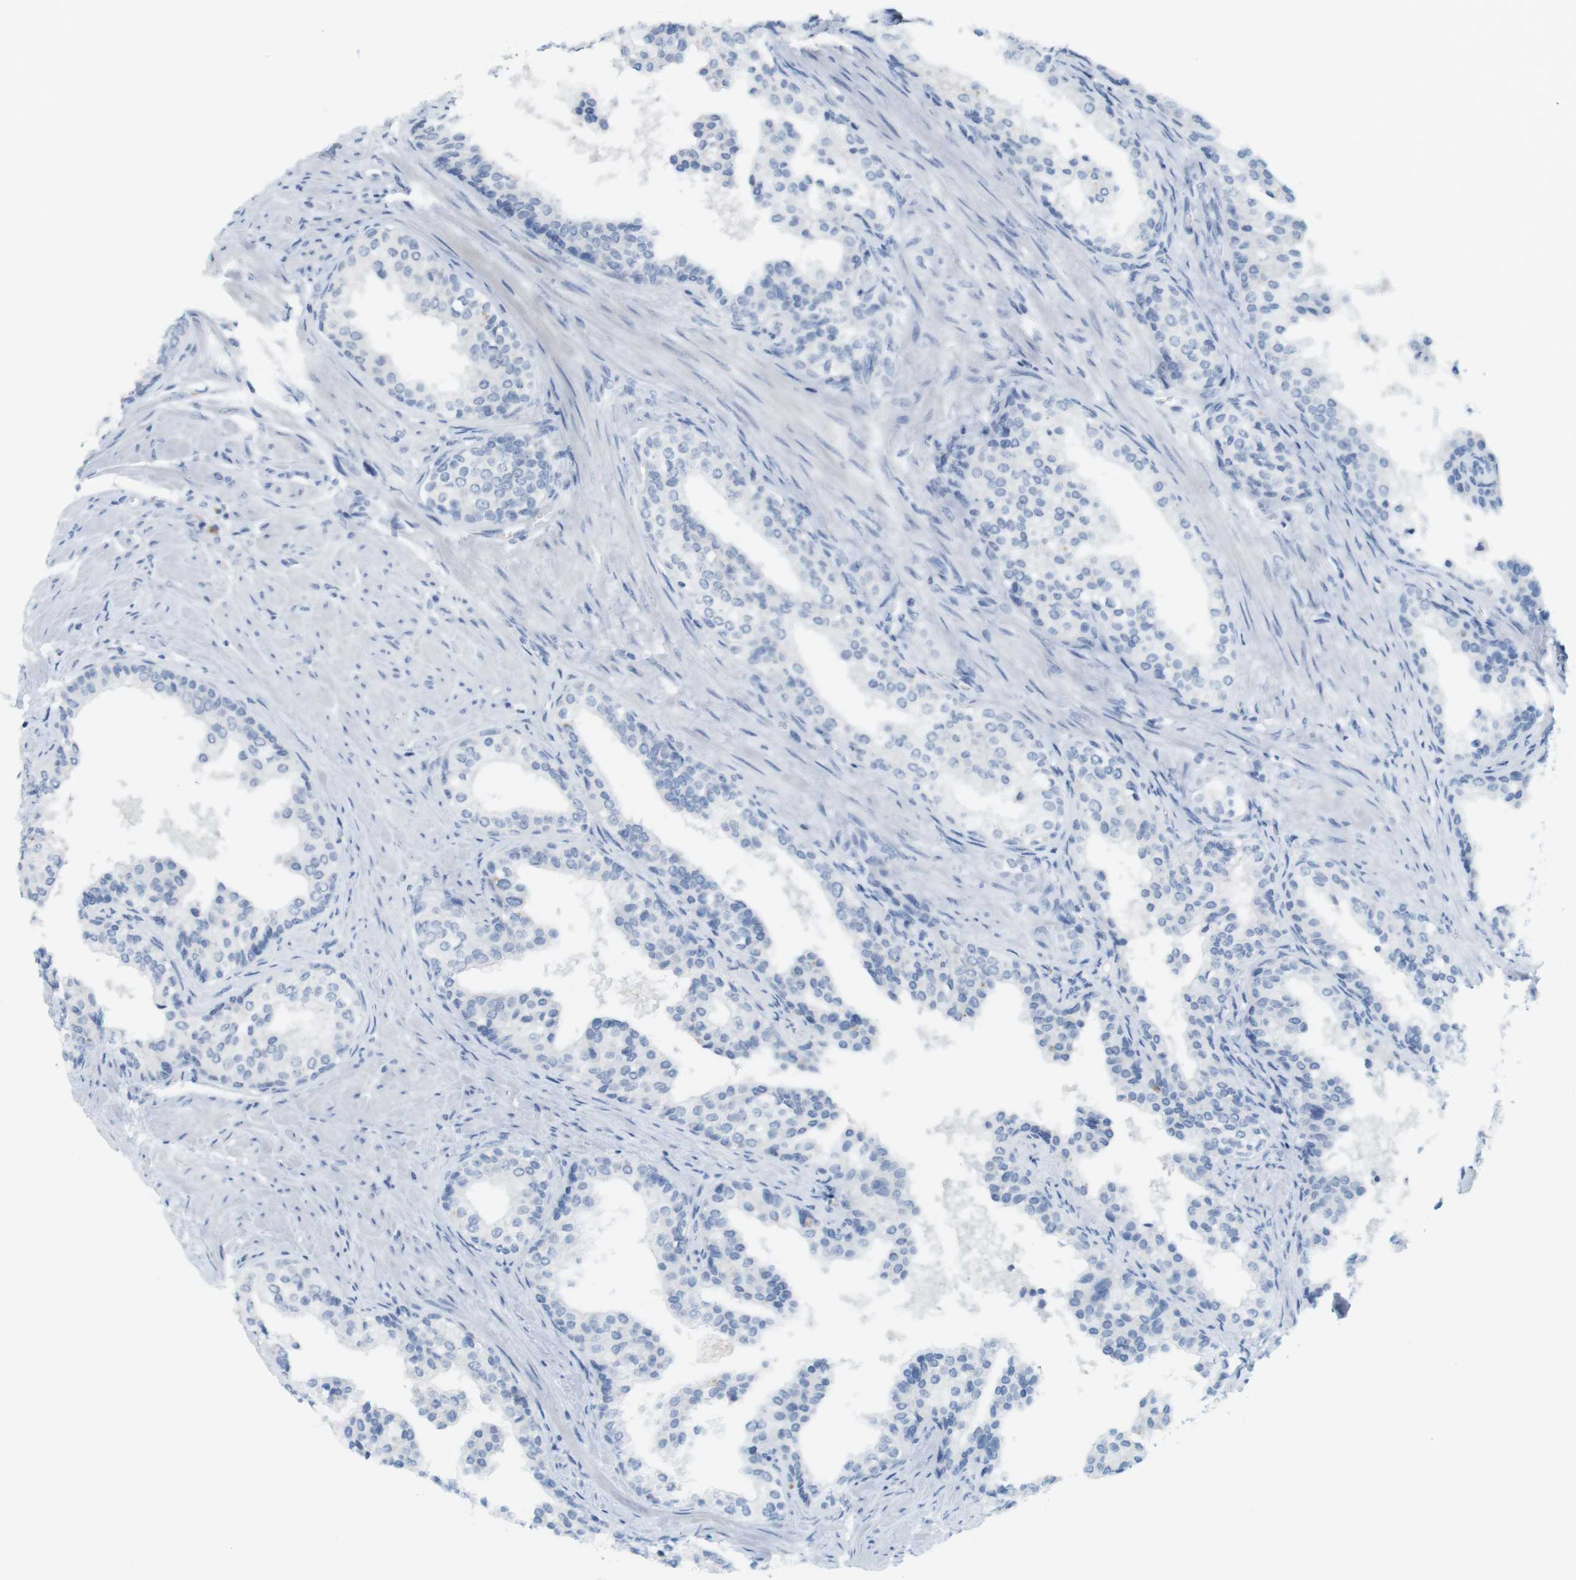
{"staining": {"intensity": "negative", "quantity": "none", "location": "none"}, "tissue": "prostate cancer", "cell_type": "Tumor cells", "image_type": "cancer", "snomed": [{"axis": "morphology", "description": "Adenocarcinoma, Low grade"}, {"axis": "topography", "description": "Prostate"}], "caption": "Prostate cancer (low-grade adenocarcinoma) was stained to show a protein in brown. There is no significant staining in tumor cells. Nuclei are stained in blue.", "gene": "CREB3L2", "patient": {"sex": "male", "age": 60}}